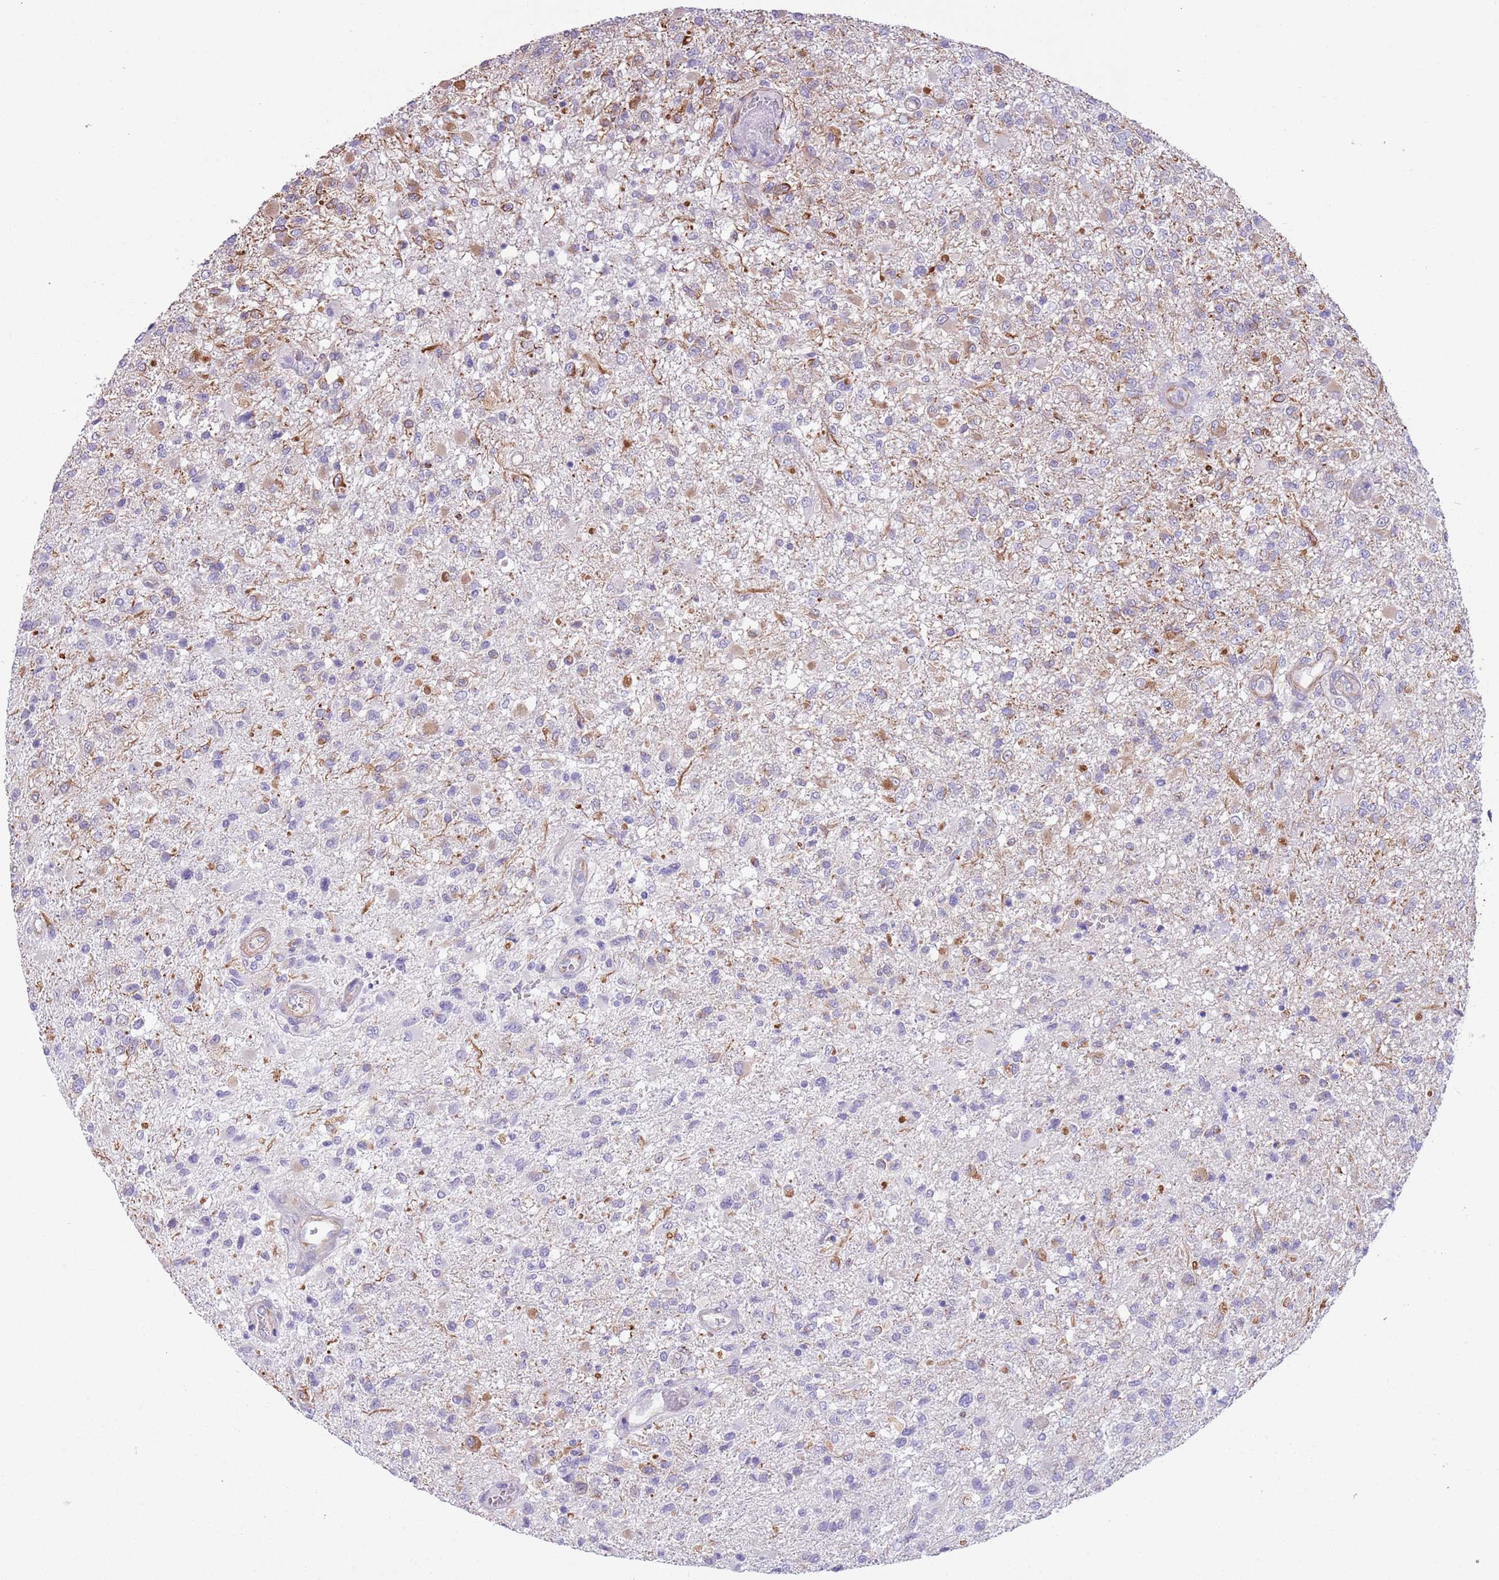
{"staining": {"intensity": "negative", "quantity": "none", "location": "none"}, "tissue": "glioma", "cell_type": "Tumor cells", "image_type": "cancer", "snomed": [{"axis": "morphology", "description": "Glioma, malignant, High grade"}, {"axis": "topography", "description": "Brain"}], "caption": "DAB immunohistochemical staining of malignant high-grade glioma demonstrates no significant positivity in tumor cells.", "gene": "TSGA13", "patient": {"sex": "female", "age": 74}}